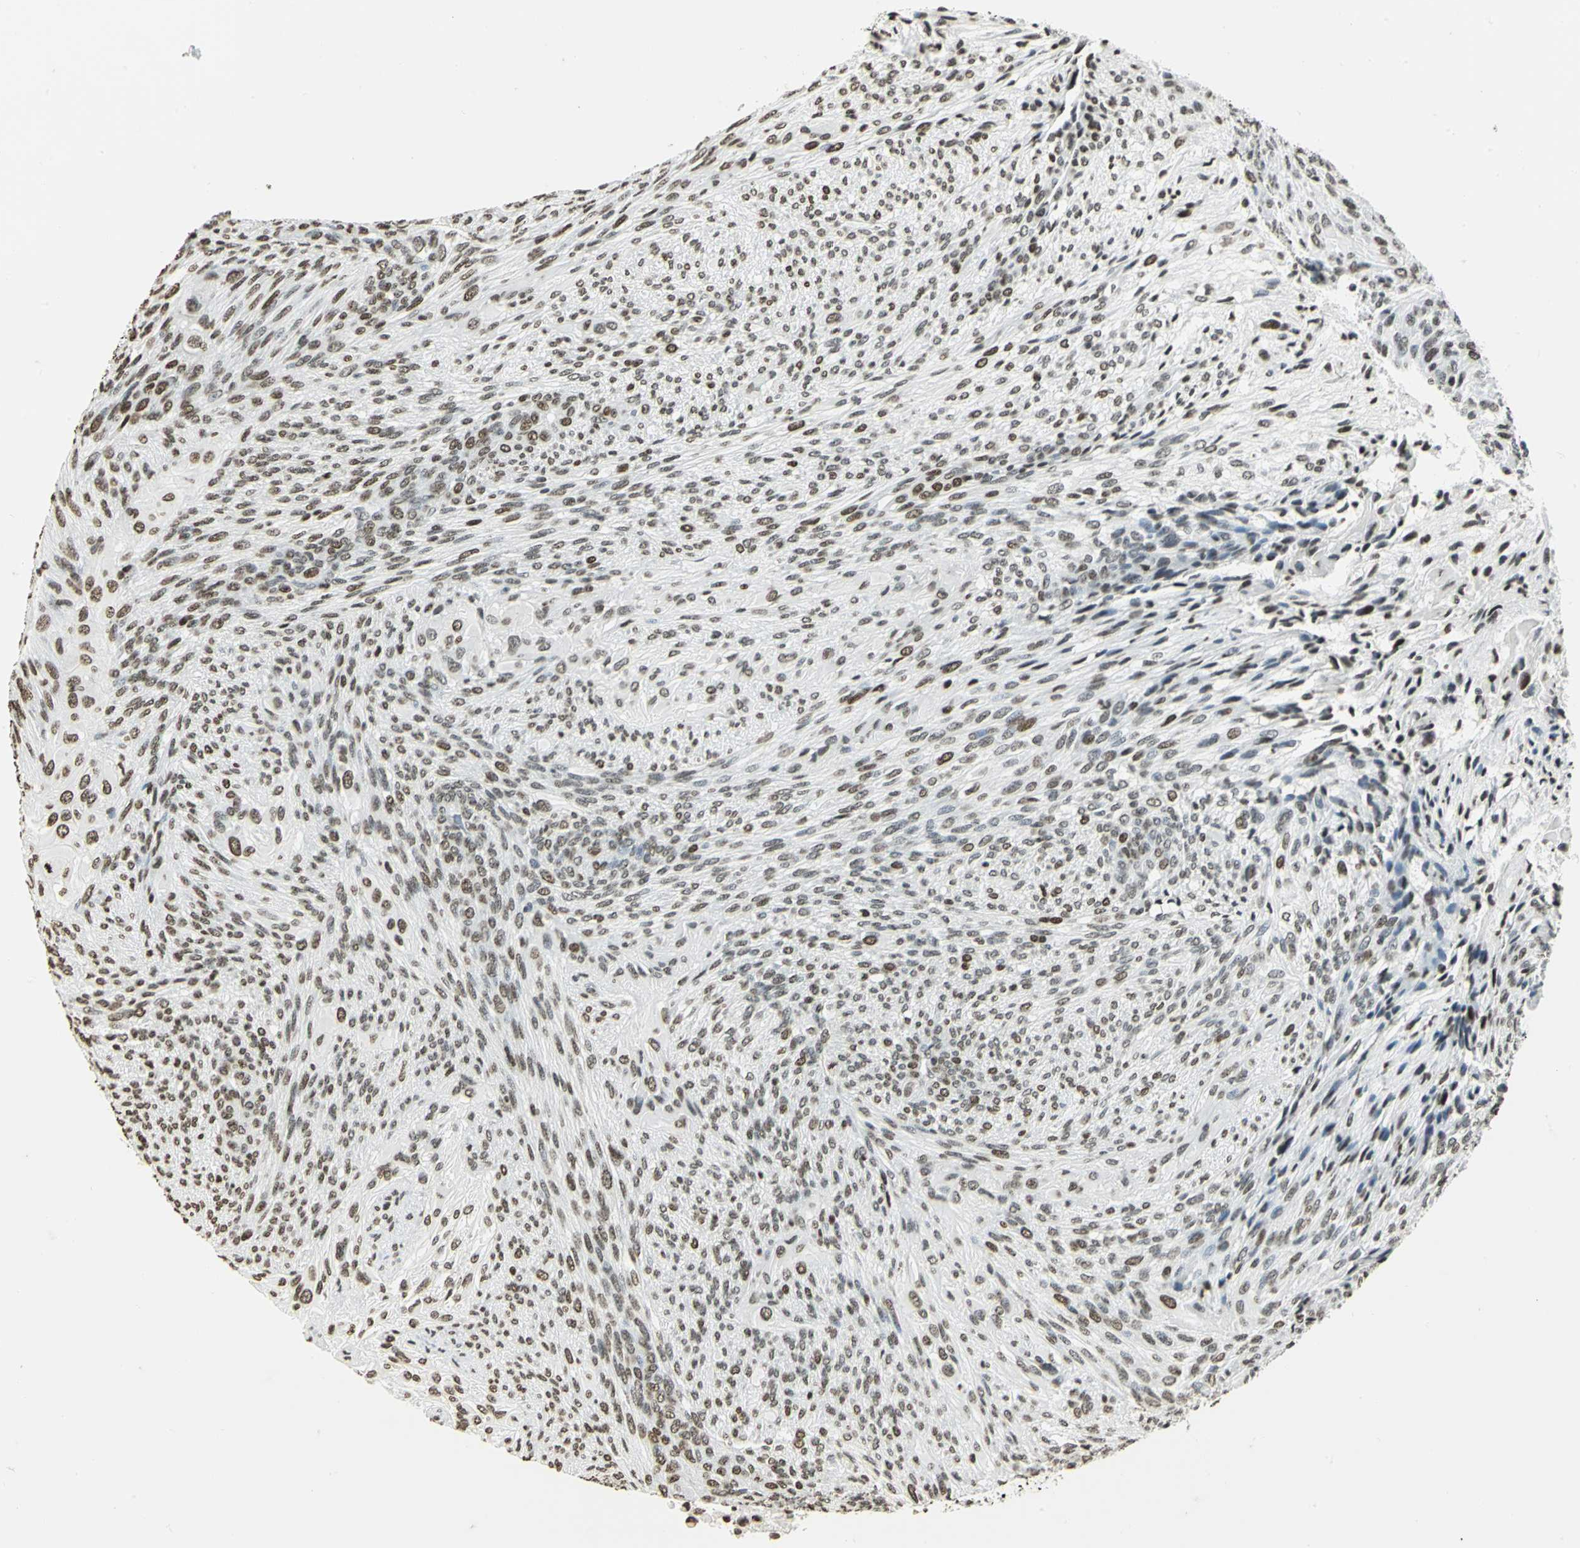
{"staining": {"intensity": "moderate", "quantity": ">75%", "location": "nuclear"}, "tissue": "glioma", "cell_type": "Tumor cells", "image_type": "cancer", "snomed": [{"axis": "morphology", "description": "Glioma, malignant, High grade"}, {"axis": "topography", "description": "Cerebral cortex"}], "caption": "Immunohistochemical staining of glioma reveals medium levels of moderate nuclear protein positivity in approximately >75% of tumor cells.", "gene": "MCM4", "patient": {"sex": "female", "age": 55}}